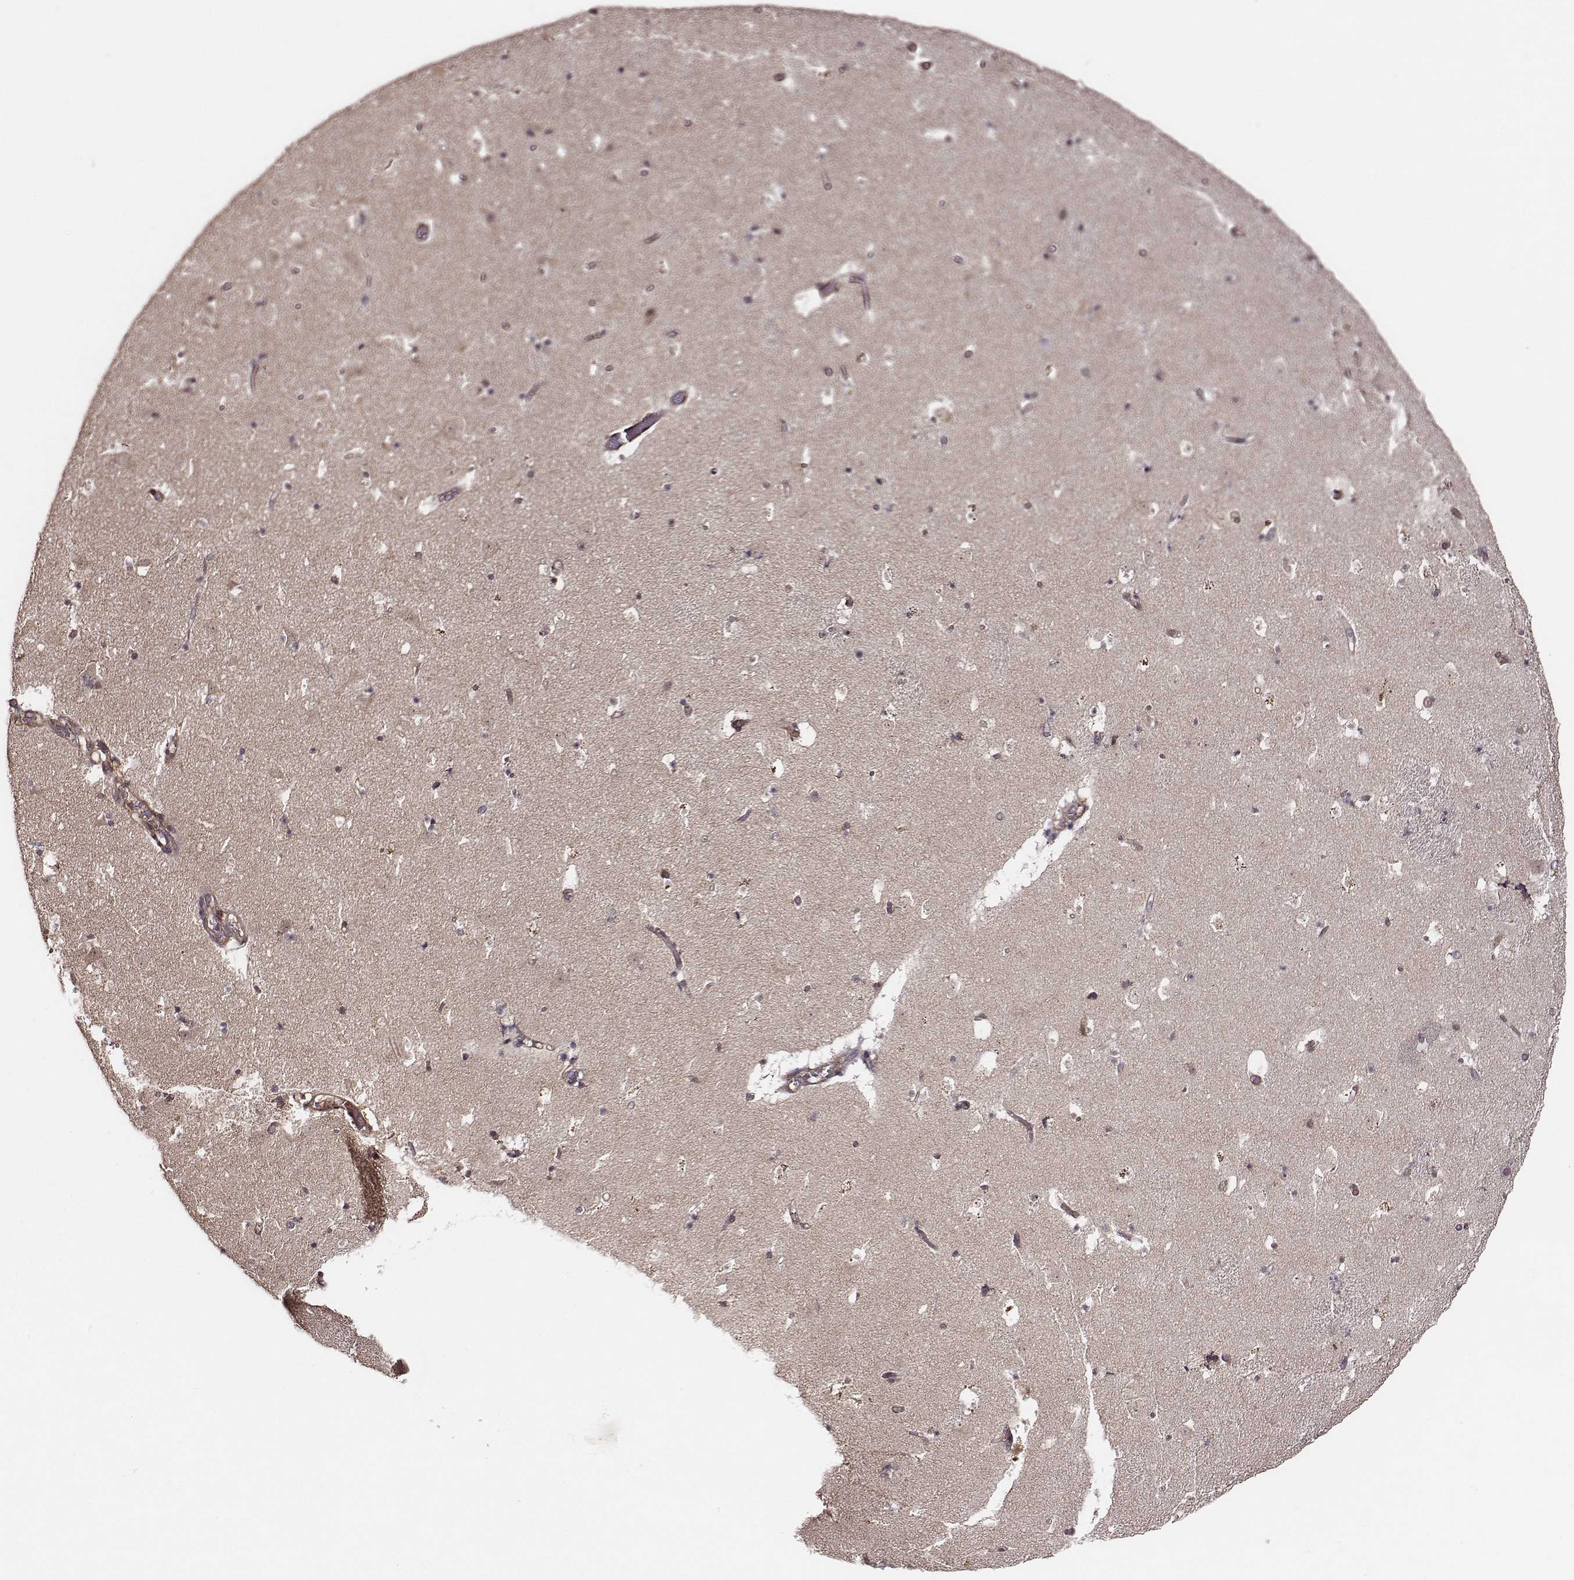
{"staining": {"intensity": "negative", "quantity": "none", "location": "none"}, "tissue": "caudate", "cell_type": "Glial cells", "image_type": "normal", "snomed": [{"axis": "morphology", "description": "Normal tissue, NOS"}, {"axis": "topography", "description": "Lateral ventricle wall"}], "caption": "Micrograph shows no significant protein positivity in glial cells of benign caudate. (DAB IHC, high magnification).", "gene": "VPS26A", "patient": {"sex": "female", "age": 42}}